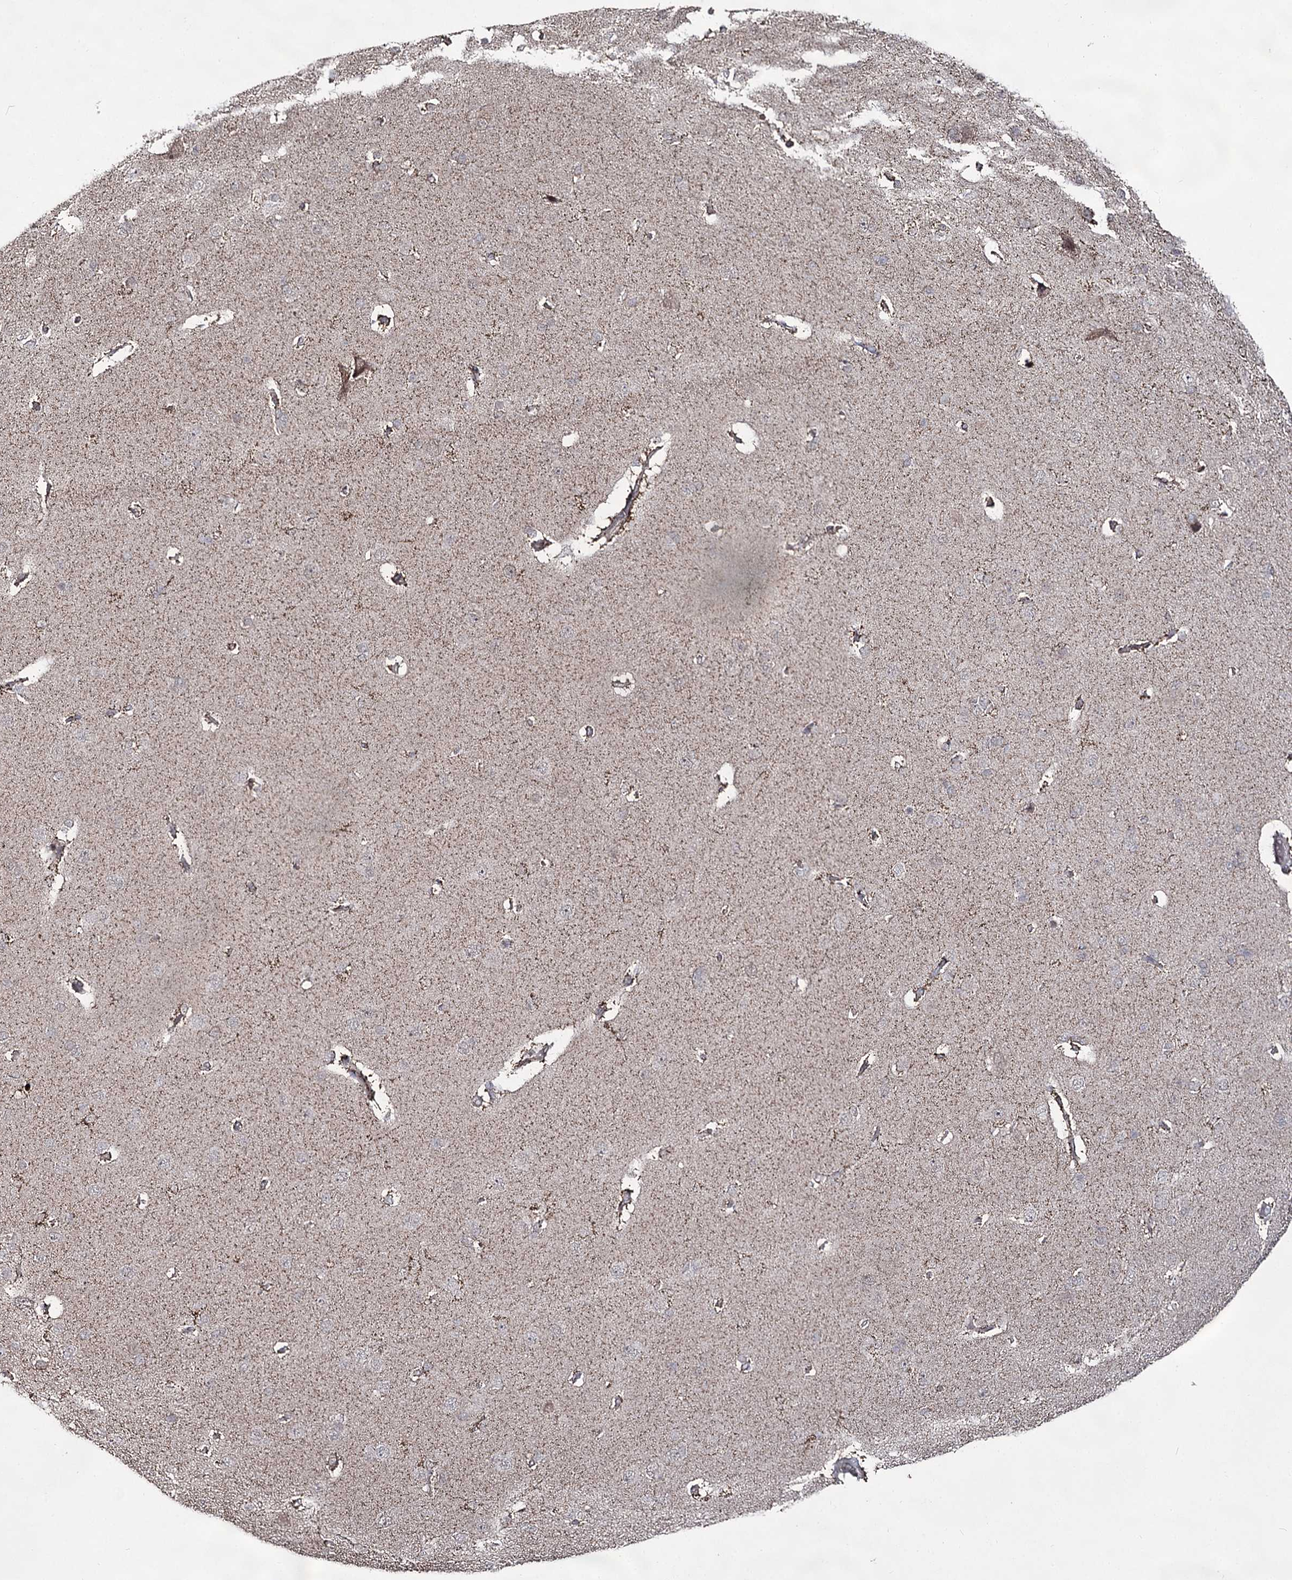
{"staining": {"intensity": "weak", "quantity": ">75%", "location": "cytoplasmic/membranous"}, "tissue": "cerebral cortex", "cell_type": "Endothelial cells", "image_type": "normal", "snomed": [{"axis": "morphology", "description": "Normal tissue, NOS"}, {"axis": "topography", "description": "Cerebral cortex"}], "caption": "IHC micrograph of unremarkable human cerebral cortex stained for a protein (brown), which shows low levels of weak cytoplasmic/membranous expression in approximately >75% of endothelial cells.", "gene": "ACTR6", "patient": {"sex": "male", "age": 62}}